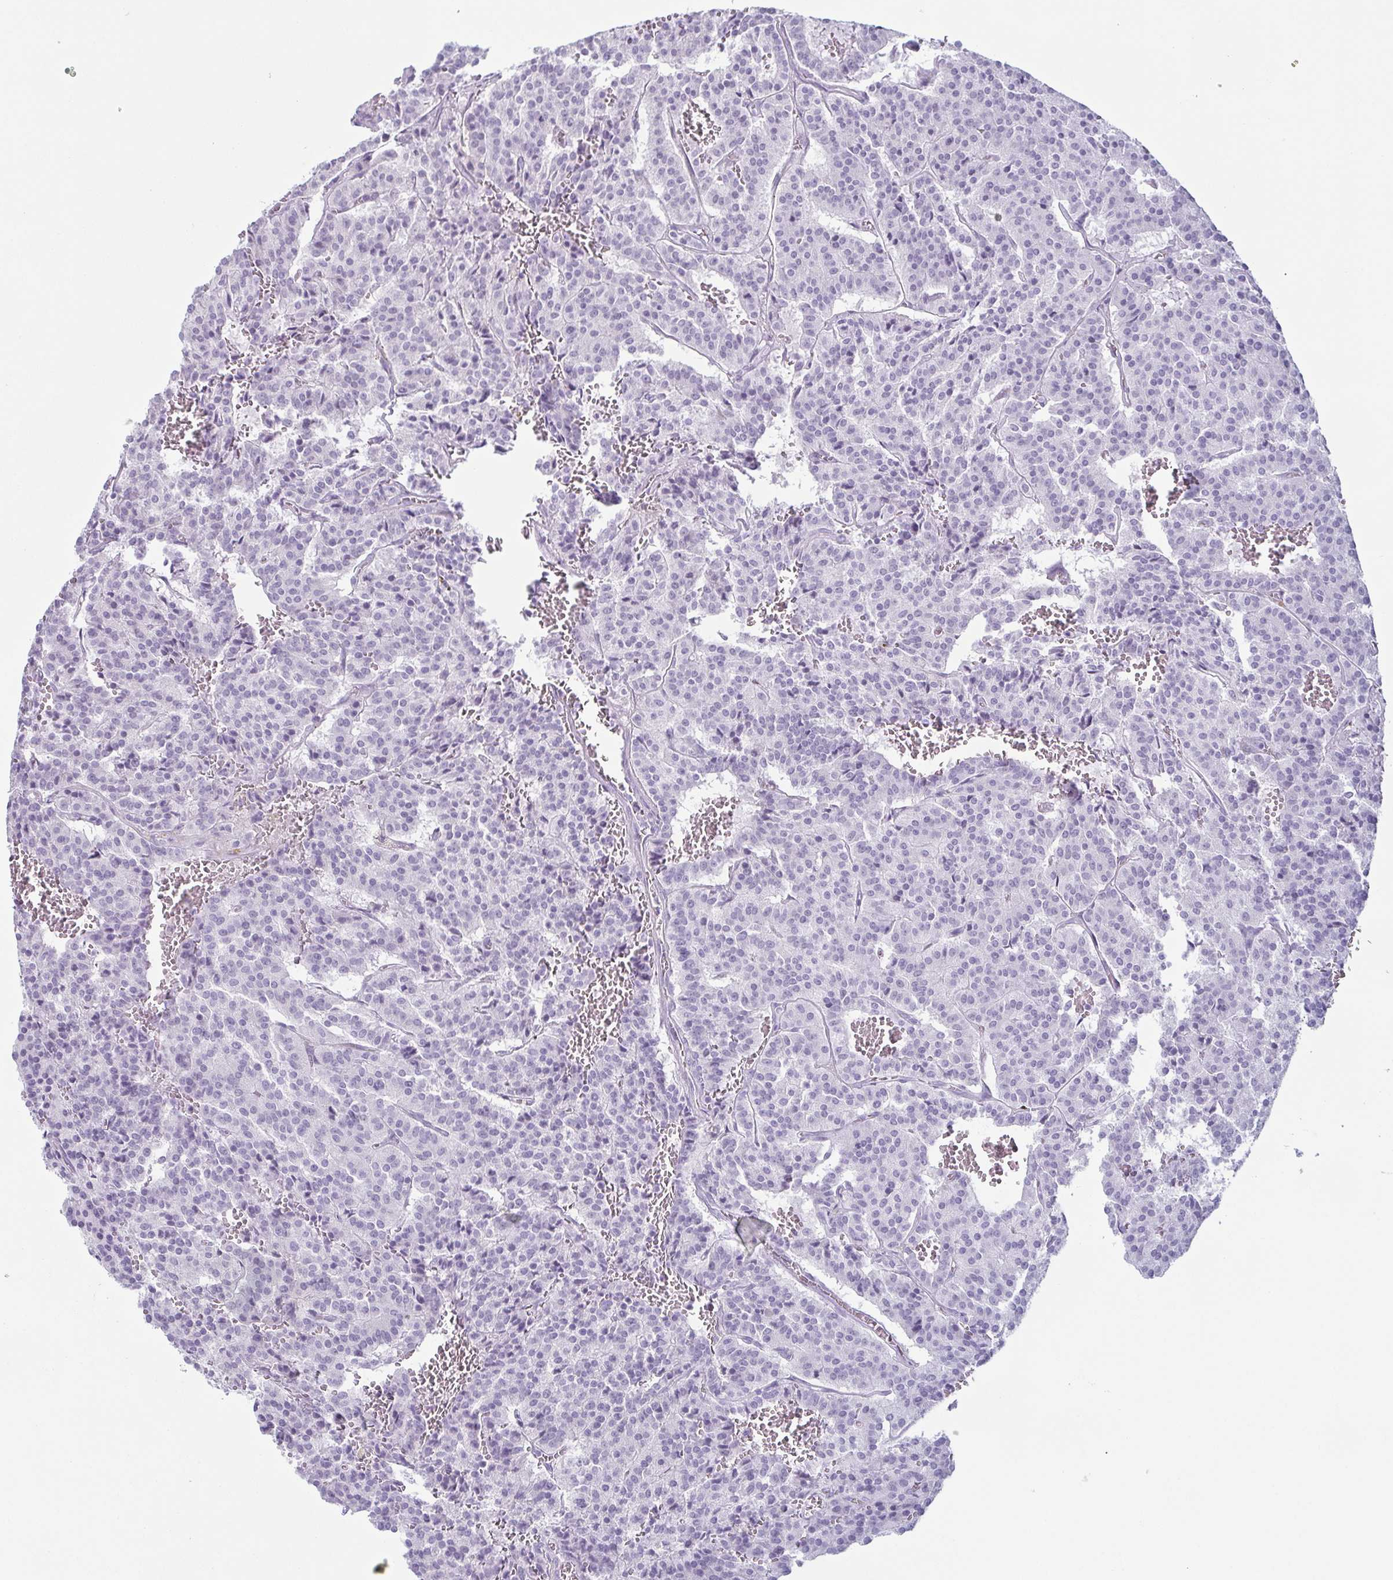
{"staining": {"intensity": "negative", "quantity": "none", "location": "none"}, "tissue": "carcinoid", "cell_type": "Tumor cells", "image_type": "cancer", "snomed": [{"axis": "morphology", "description": "Carcinoid, malignant, NOS"}, {"axis": "topography", "description": "Lung"}], "caption": "Immunohistochemical staining of human malignant carcinoid displays no significant staining in tumor cells.", "gene": "KRT78", "patient": {"sex": "male", "age": 70}}